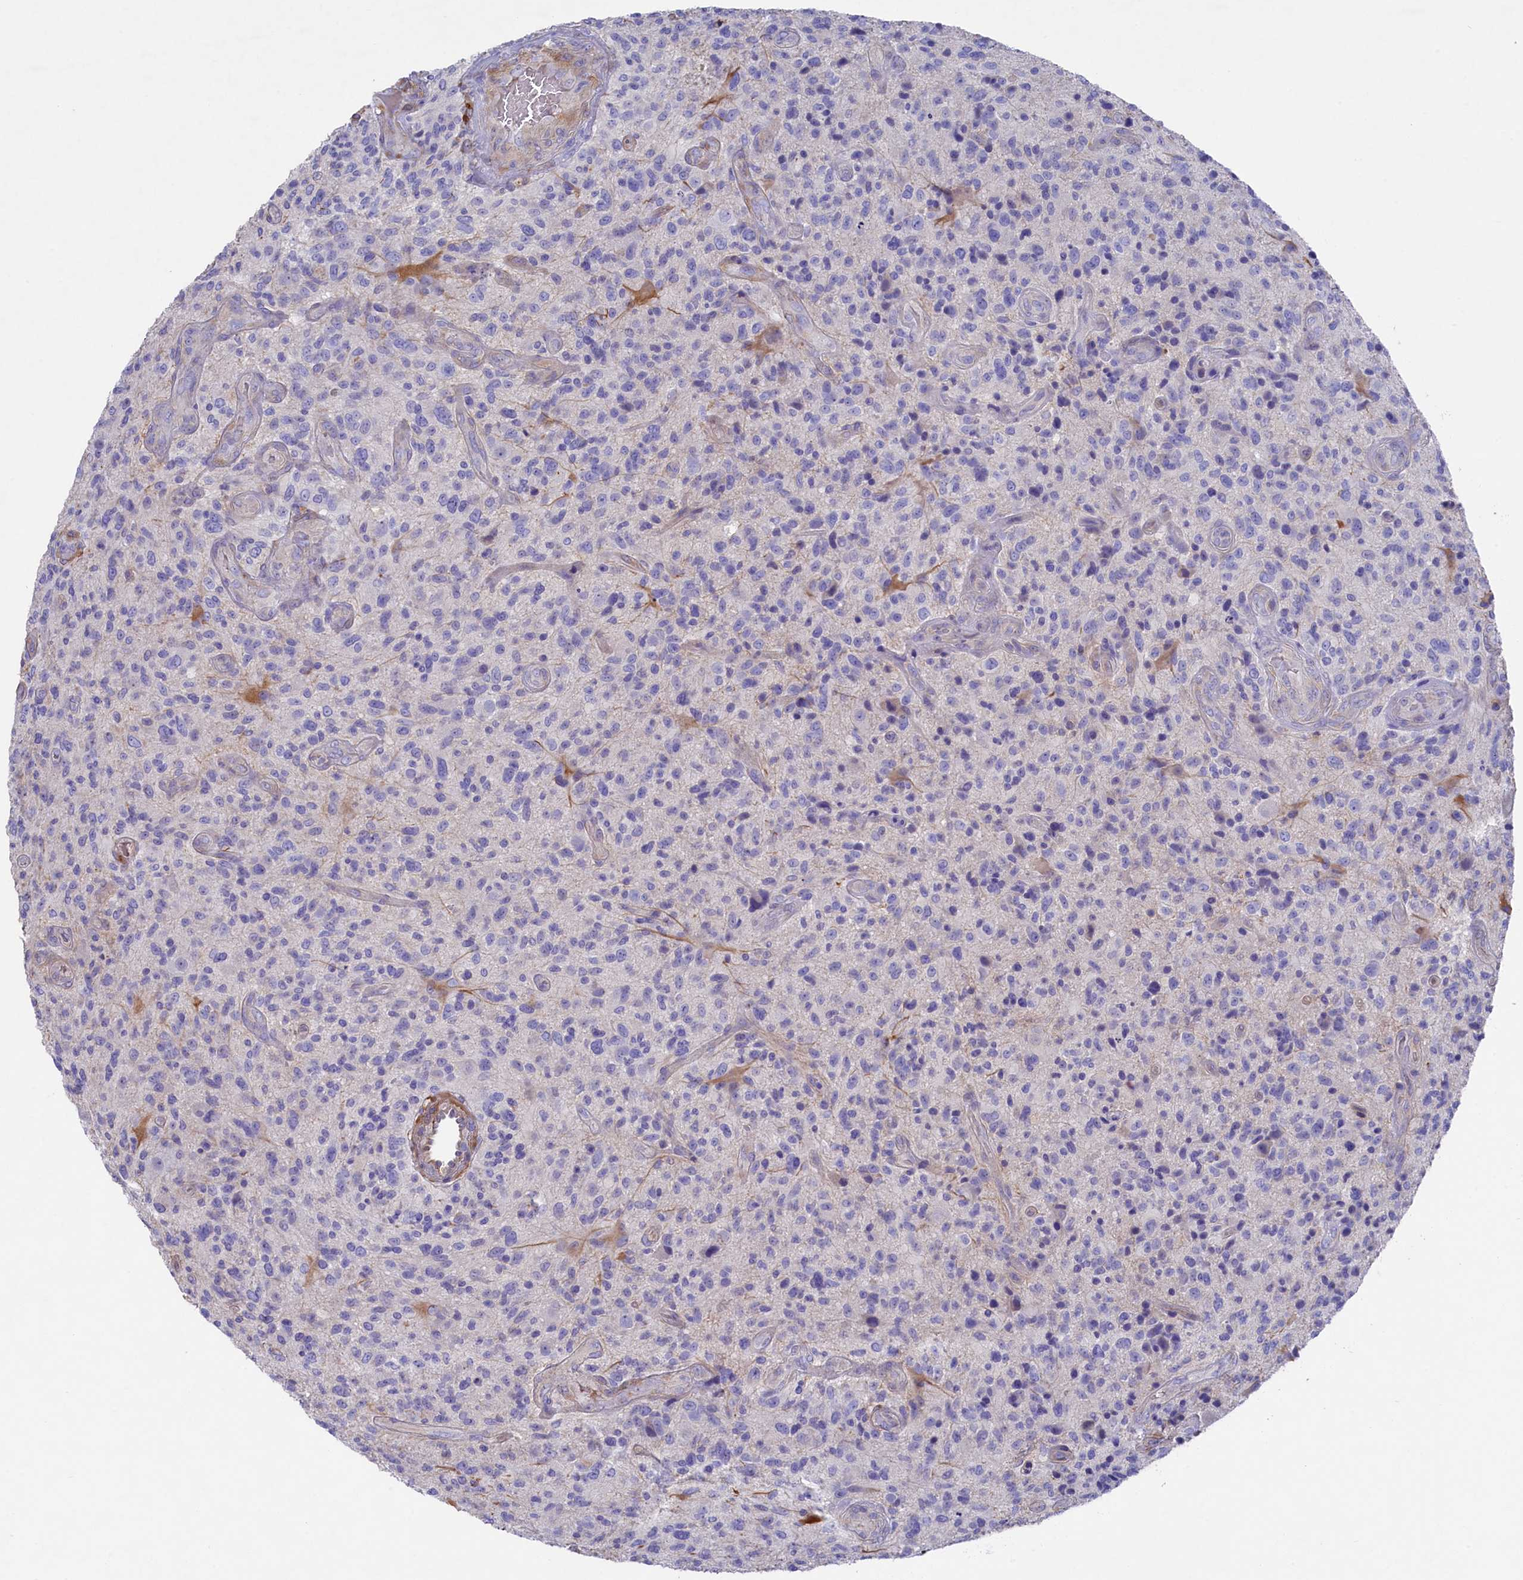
{"staining": {"intensity": "negative", "quantity": "none", "location": "none"}, "tissue": "glioma", "cell_type": "Tumor cells", "image_type": "cancer", "snomed": [{"axis": "morphology", "description": "Glioma, malignant, High grade"}, {"axis": "topography", "description": "Brain"}], "caption": "Protein analysis of glioma displays no significant positivity in tumor cells.", "gene": "LHFPL4", "patient": {"sex": "male", "age": 47}}